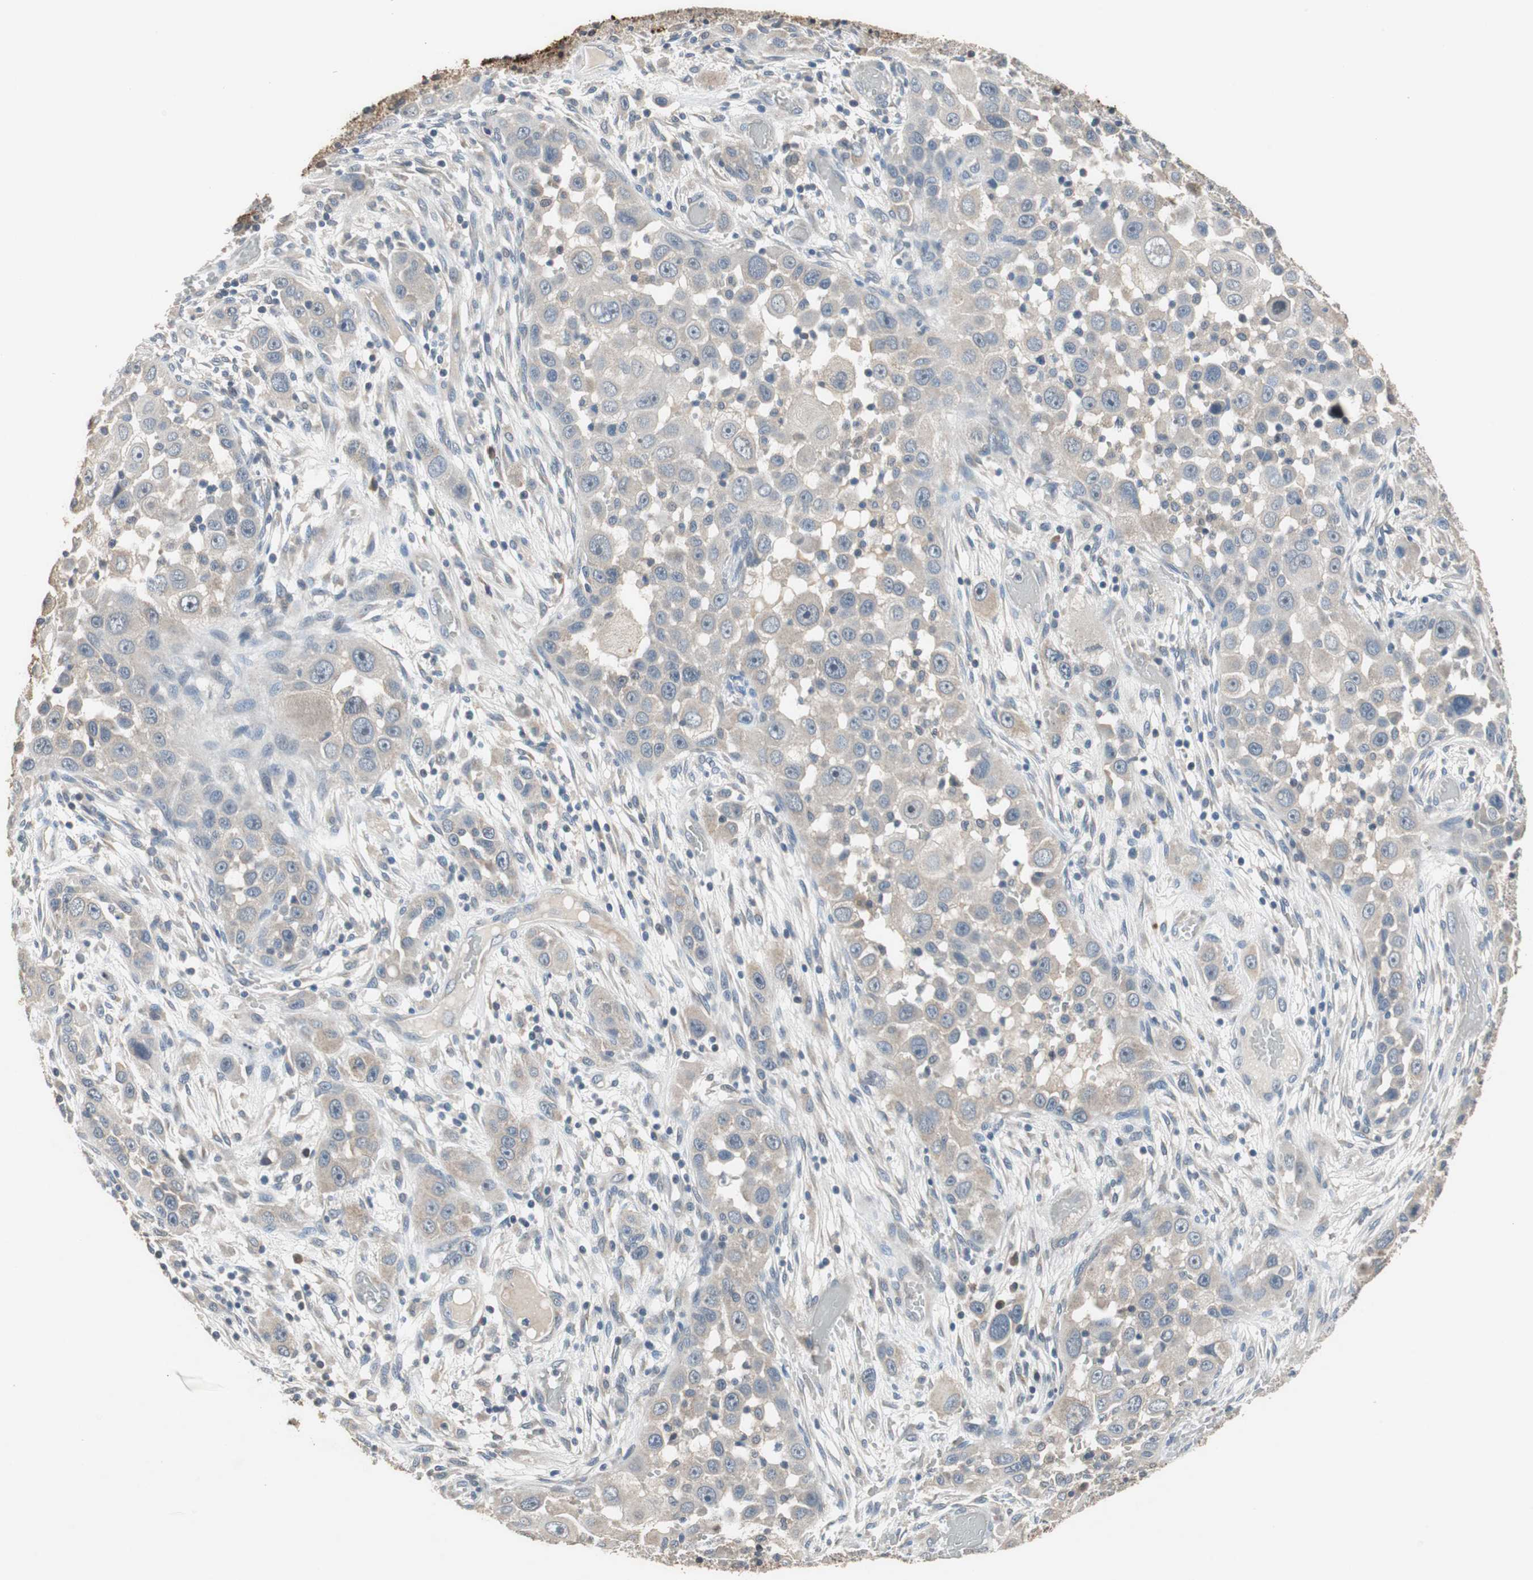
{"staining": {"intensity": "weak", "quantity": "<25%", "location": "cytoplasmic/membranous"}, "tissue": "head and neck cancer", "cell_type": "Tumor cells", "image_type": "cancer", "snomed": [{"axis": "morphology", "description": "Carcinoma, NOS"}, {"axis": "topography", "description": "Head-Neck"}], "caption": "Human head and neck cancer stained for a protein using immunohistochemistry exhibits no positivity in tumor cells.", "gene": "PI4KB", "patient": {"sex": "male", "age": 87}}